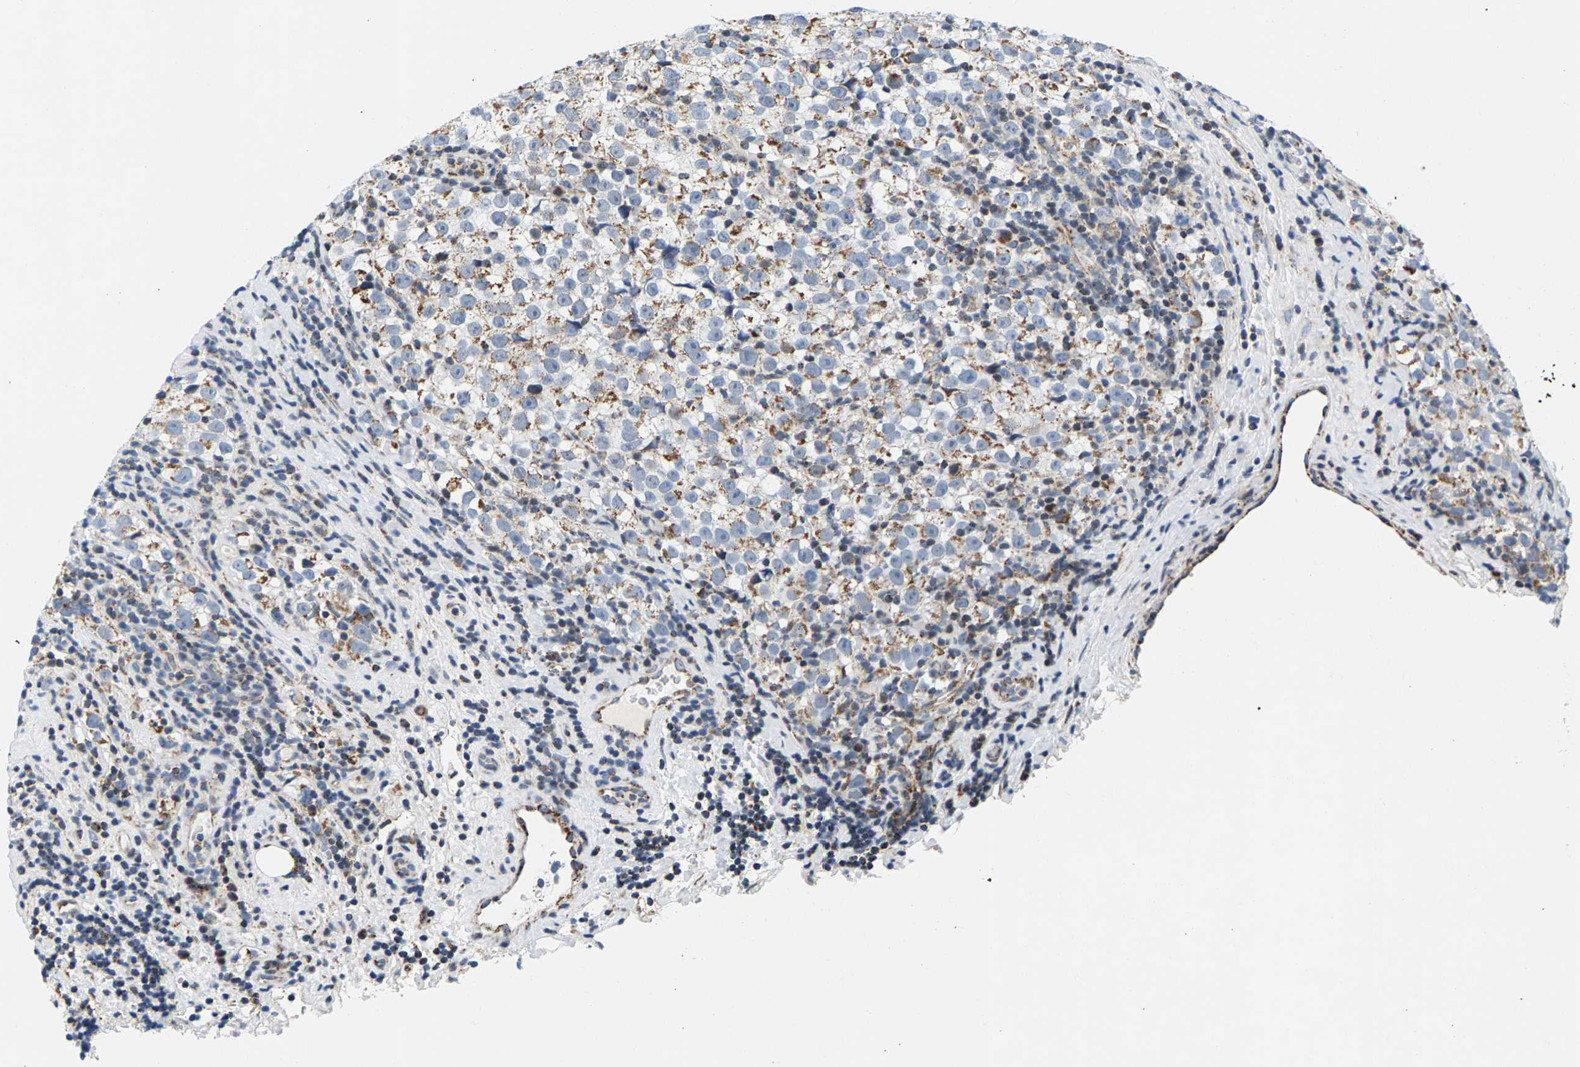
{"staining": {"intensity": "moderate", "quantity": "25%-75%", "location": "cytoplasmic/membranous"}, "tissue": "testis cancer", "cell_type": "Tumor cells", "image_type": "cancer", "snomed": [{"axis": "morphology", "description": "Normal tissue, NOS"}, {"axis": "morphology", "description": "Seminoma, NOS"}, {"axis": "topography", "description": "Testis"}], "caption": "An IHC micrograph of tumor tissue is shown. Protein staining in brown shows moderate cytoplasmic/membranous positivity in testis cancer within tumor cells.", "gene": "PDE1A", "patient": {"sex": "male", "age": 43}}